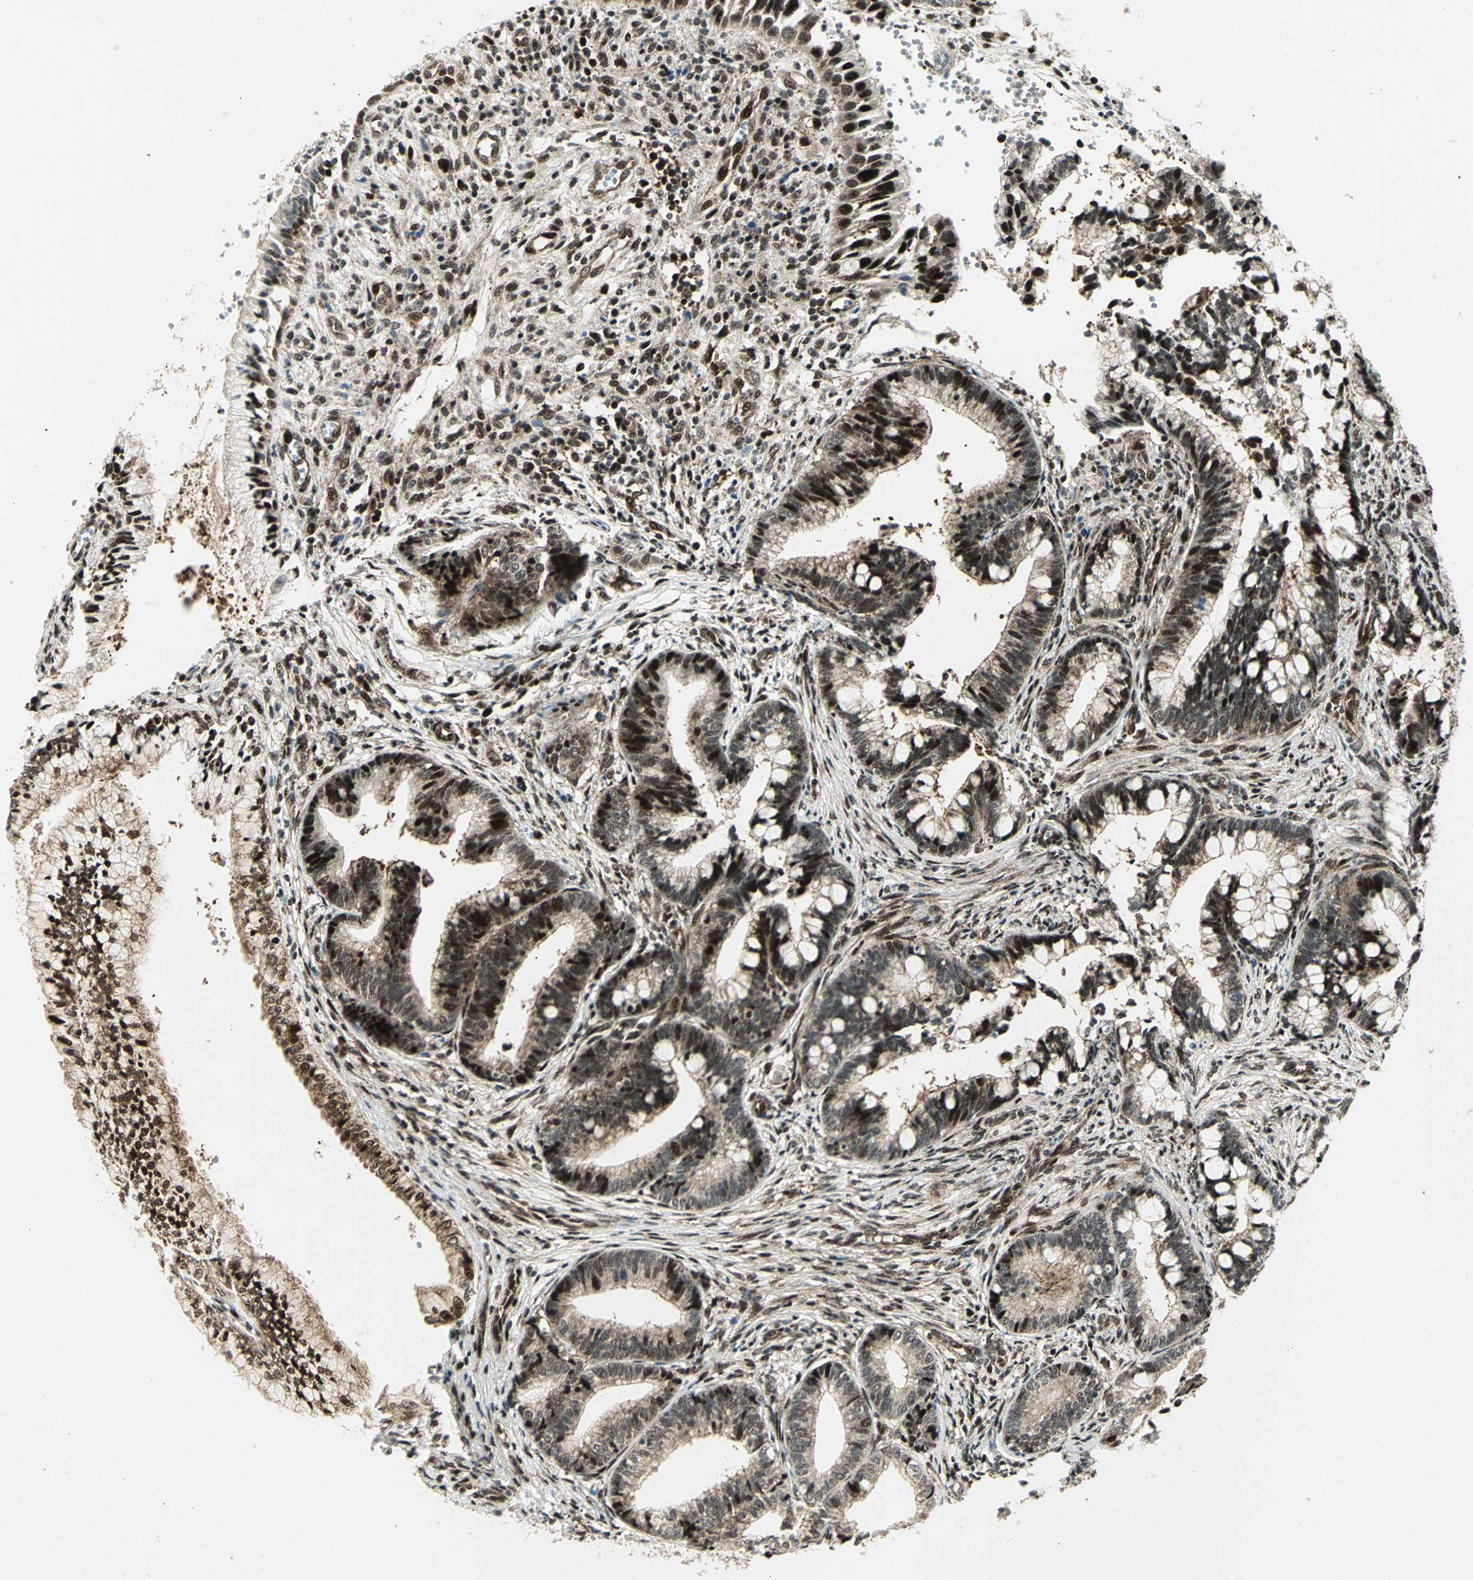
{"staining": {"intensity": "strong", "quantity": ">75%", "location": "cytoplasmic/membranous,nuclear"}, "tissue": "cervical cancer", "cell_type": "Tumor cells", "image_type": "cancer", "snomed": [{"axis": "morphology", "description": "Adenocarcinoma, NOS"}, {"axis": "topography", "description": "Cervix"}], "caption": "A high amount of strong cytoplasmic/membranous and nuclear staining is seen in approximately >75% of tumor cells in adenocarcinoma (cervical) tissue.", "gene": "COPS5", "patient": {"sex": "female", "age": 36}}